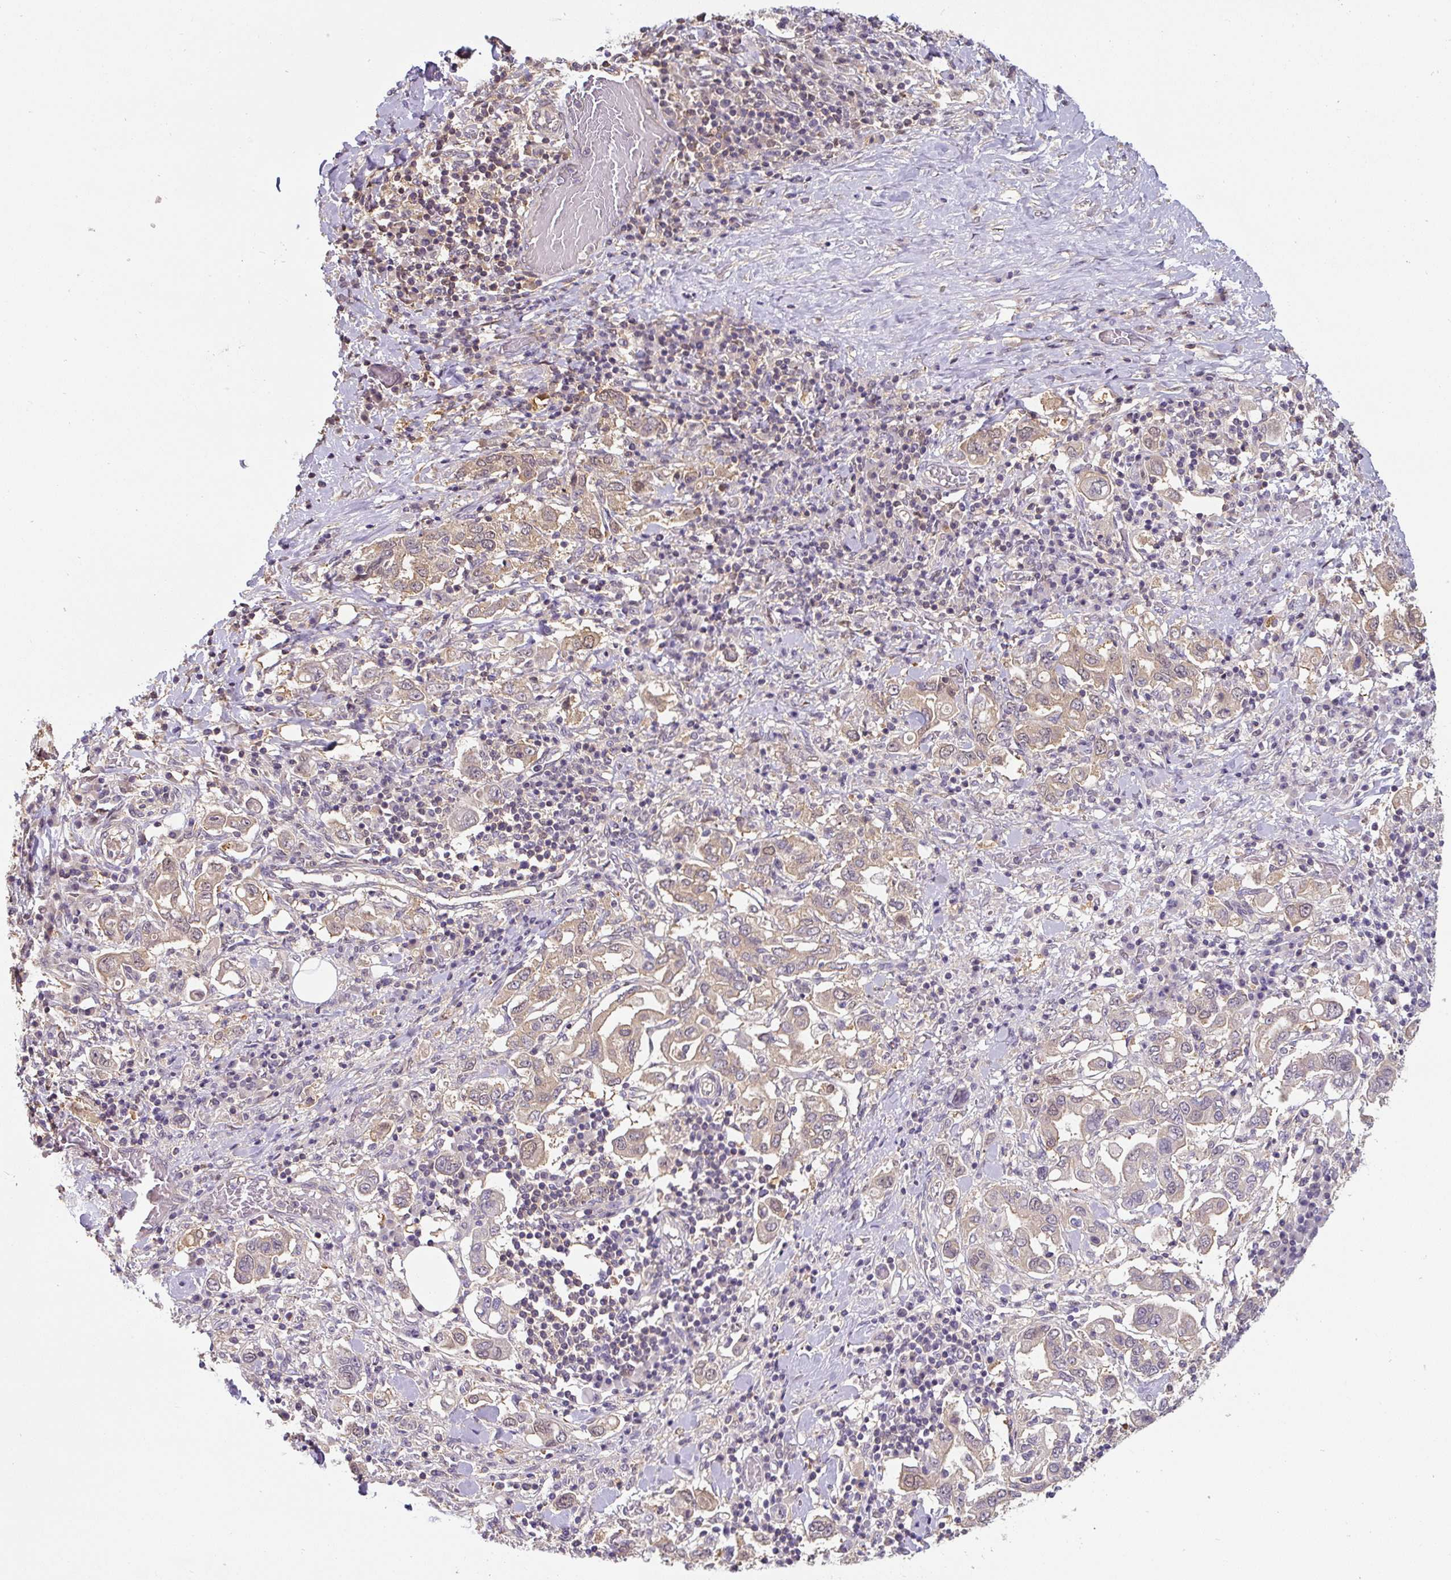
{"staining": {"intensity": "moderate", "quantity": ">75%", "location": "cytoplasmic/membranous"}, "tissue": "stomach cancer", "cell_type": "Tumor cells", "image_type": "cancer", "snomed": [{"axis": "morphology", "description": "Adenocarcinoma, NOS"}, {"axis": "topography", "description": "Stomach, upper"}, {"axis": "topography", "description": "Stomach"}], "caption": "Immunohistochemical staining of human adenocarcinoma (stomach) displays medium levels of moderate cytoplasmic/membranous protein staining in about >75% of tumor cells.", "gene": "ST13", "patient": {"sex": "male", "age": 62}}